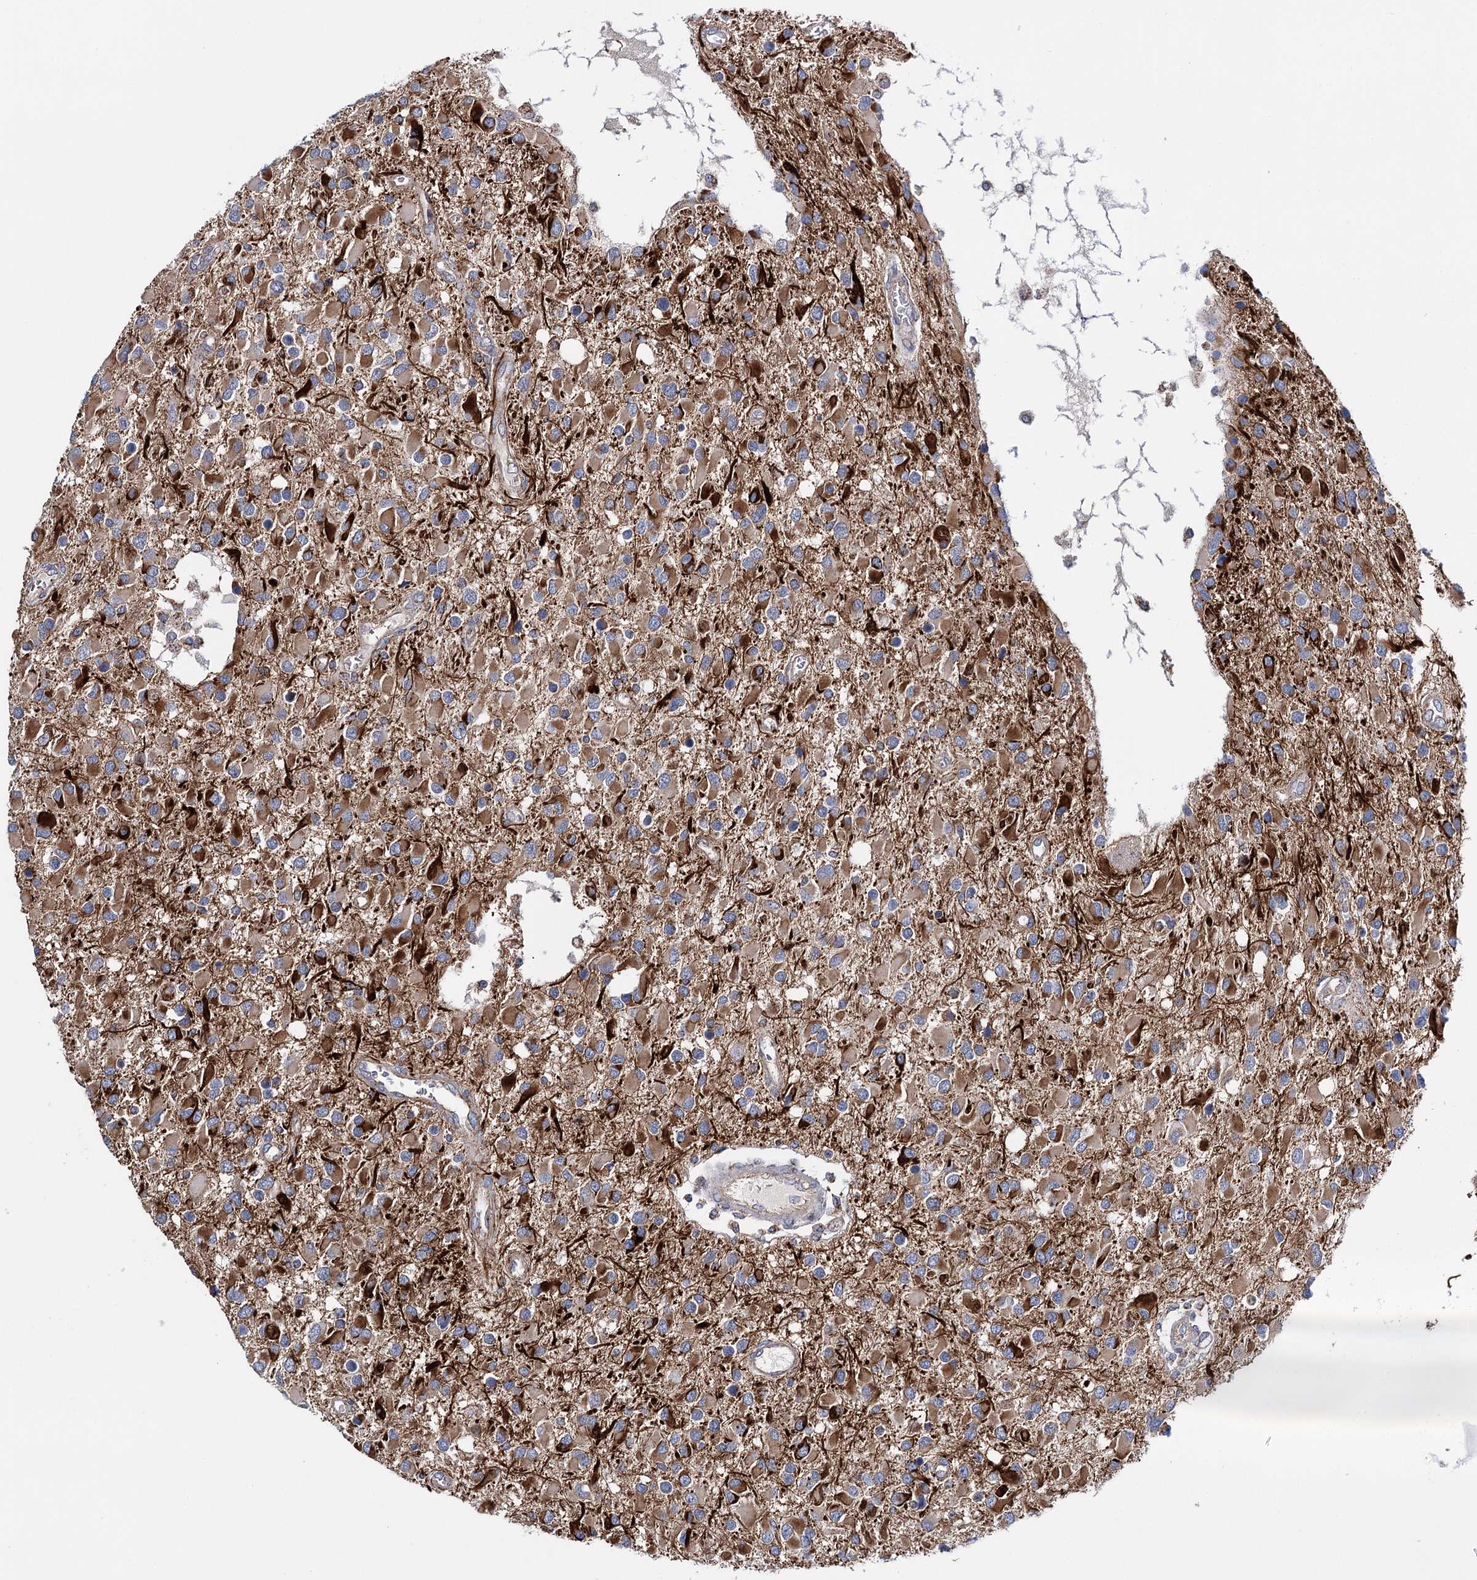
{"staining": {"intensity": "moderate", "quantity": ">75%", "location": "cytoplasmic/membranous"}, "tissue": "glioma", "cell_type": "Tumor cells", "image_type": "cancer", "snomed": [{"axis": "morphology", "description": "Glioma, malignant, High grade"}, {"axis": "topography", "description": "Brain"}], "caption": "A brown stain shows moderate cytoplasmic/membranous expression of a protein in human glioma tumor cells. The protein of interest is shown in brown color, while the nuclei are stained blue.", "gene": "CFAP46", "patient": {"sex": "male", "age": 53}}